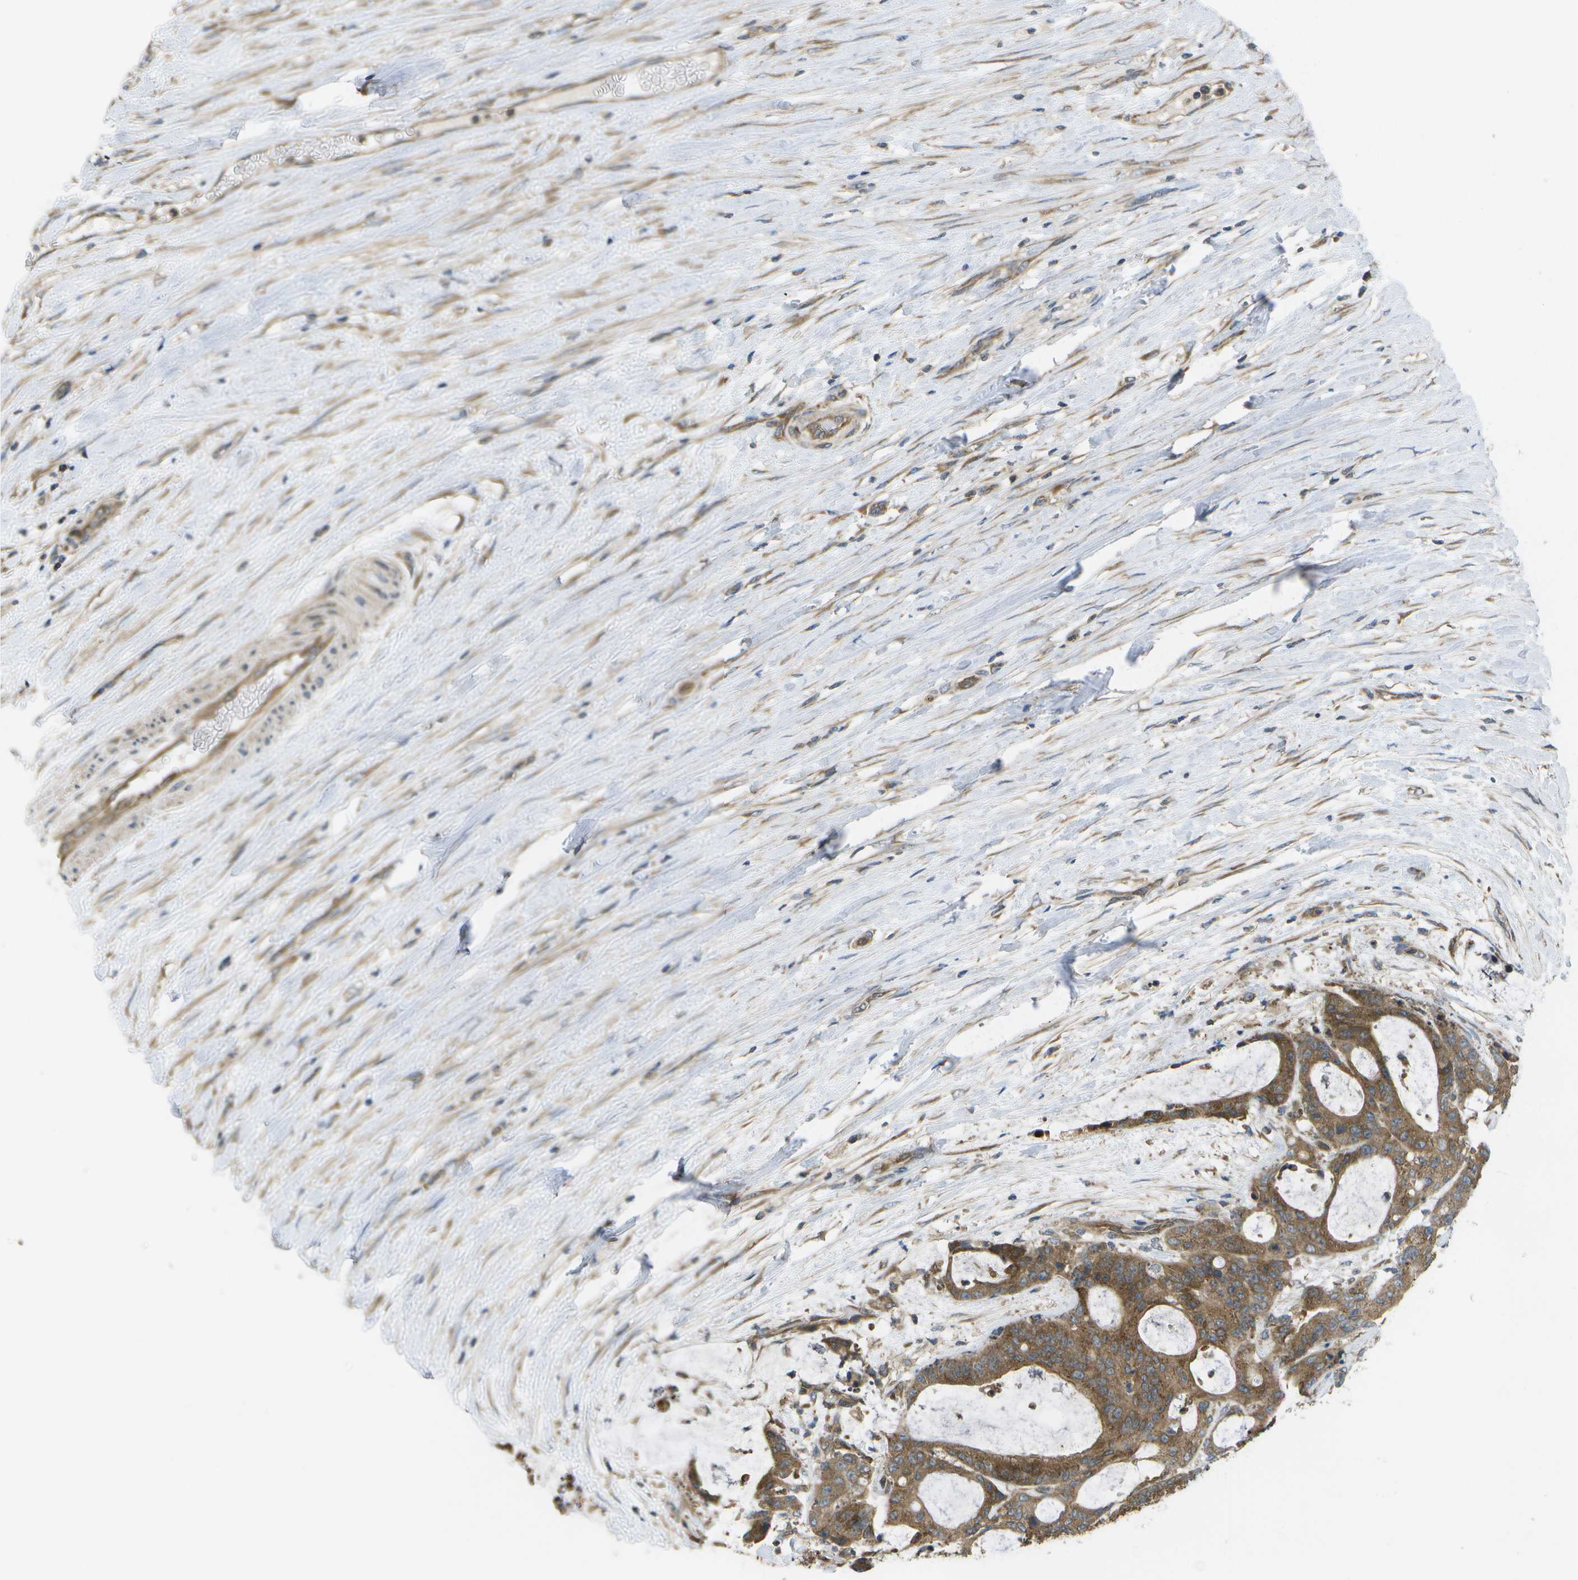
{"staining": {"intensity": "strong", "quantity": ">75%", "location": "cytoplasmic/membranous"}, "tissue": "liver cancer", "cell_type": "Tumor cells", "image_type": "cancer", "snomed": [{"axis": "morphology", "description": "Cholangiocarcinoma"}, {"axis": "topography", "description": "Liver"}], "caption": "Cholangiocarcinoma (liver) tissue reveals strong cytoplasmic/membranous expression in approximately >75% of tumor cells, visualized by immunohistochemistry. The protein of interest is shown in brown color, while the nuclei are stained blue.", "gene": "DPM3", "patient": {"sex": "female", "age": 73}}